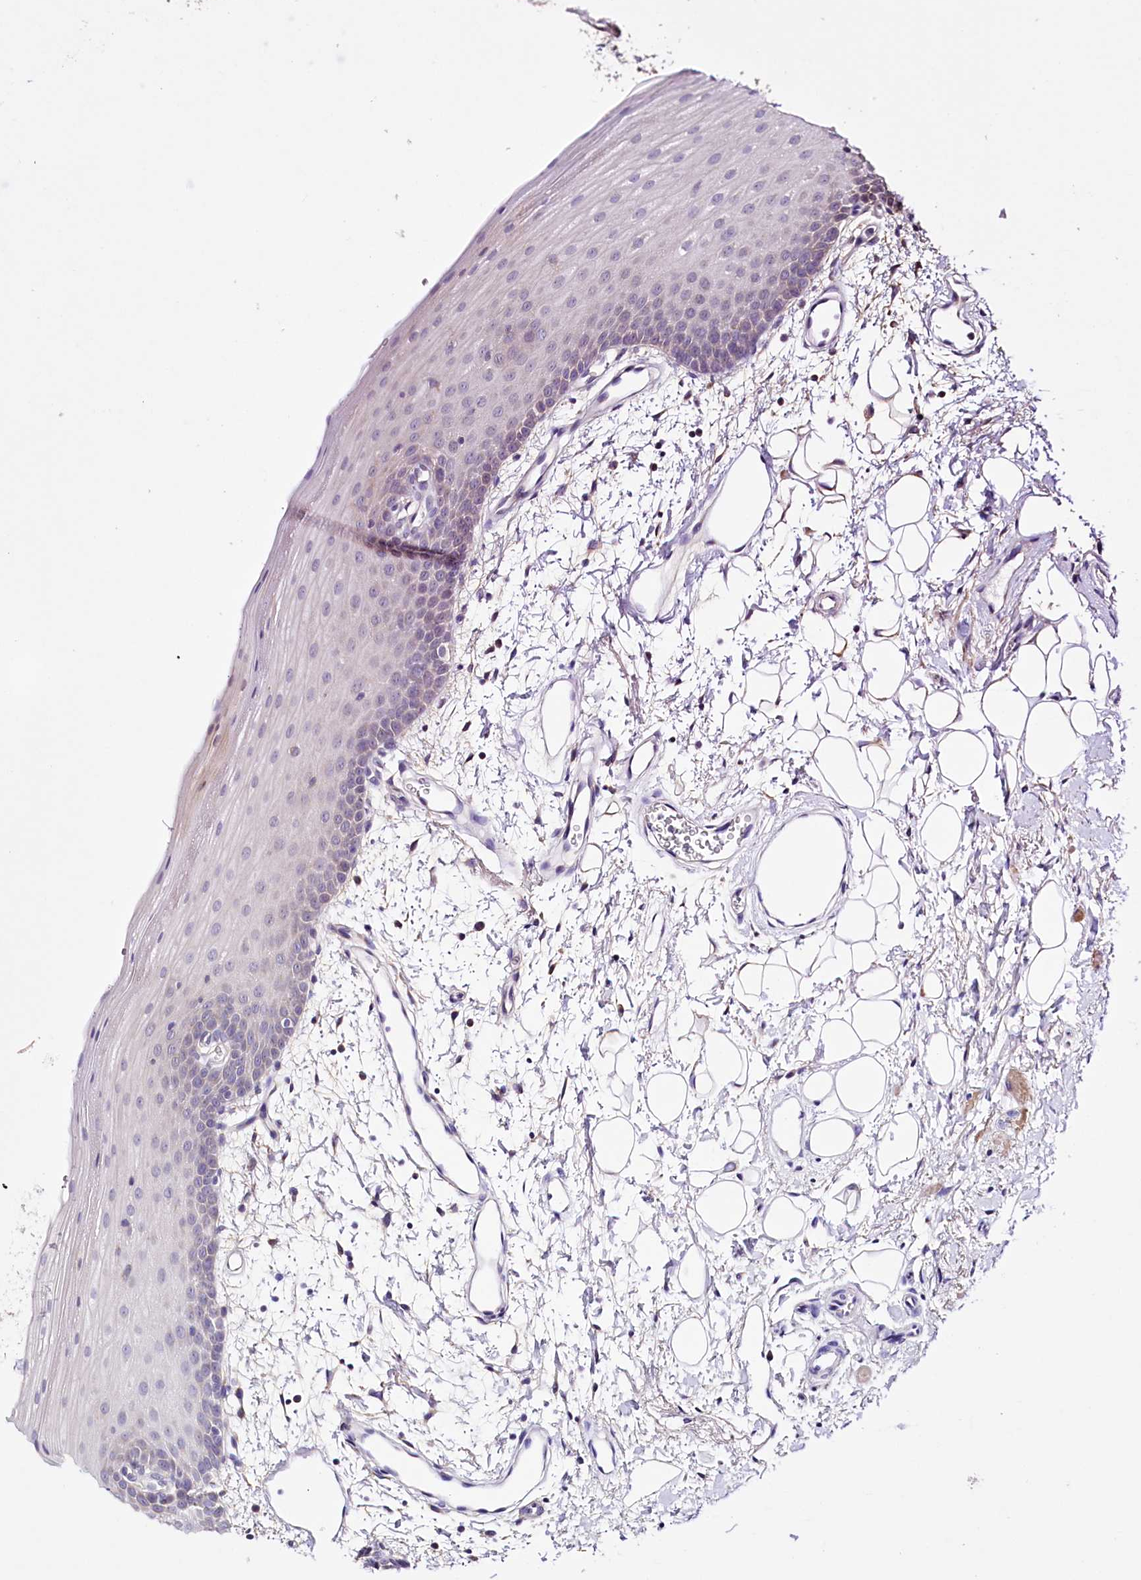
{"staining": {"intensity": "weak", "quantity": "<25%", "location": "cytoplasmic/membranous"}, "tissue": "oral mucosa", "cell_type": "Squamous epithelial cells", "image_type": "normal", "snomed": [{"axis": "morphology", "description": "Normal tissue, NOS"}, {"axis": "topography", "description": "Oral tissue"}], "caption": "Immunohistochemistry micrograph of benign oral mucosa stained for a protein (brown), which shows no expression in squamous epithelial cells. (DAB immunohistochemistry visualized using brightfield microscopy, high magnification).", "gene": "WWC1", "patient": {"sex": "male", "age": 68}}